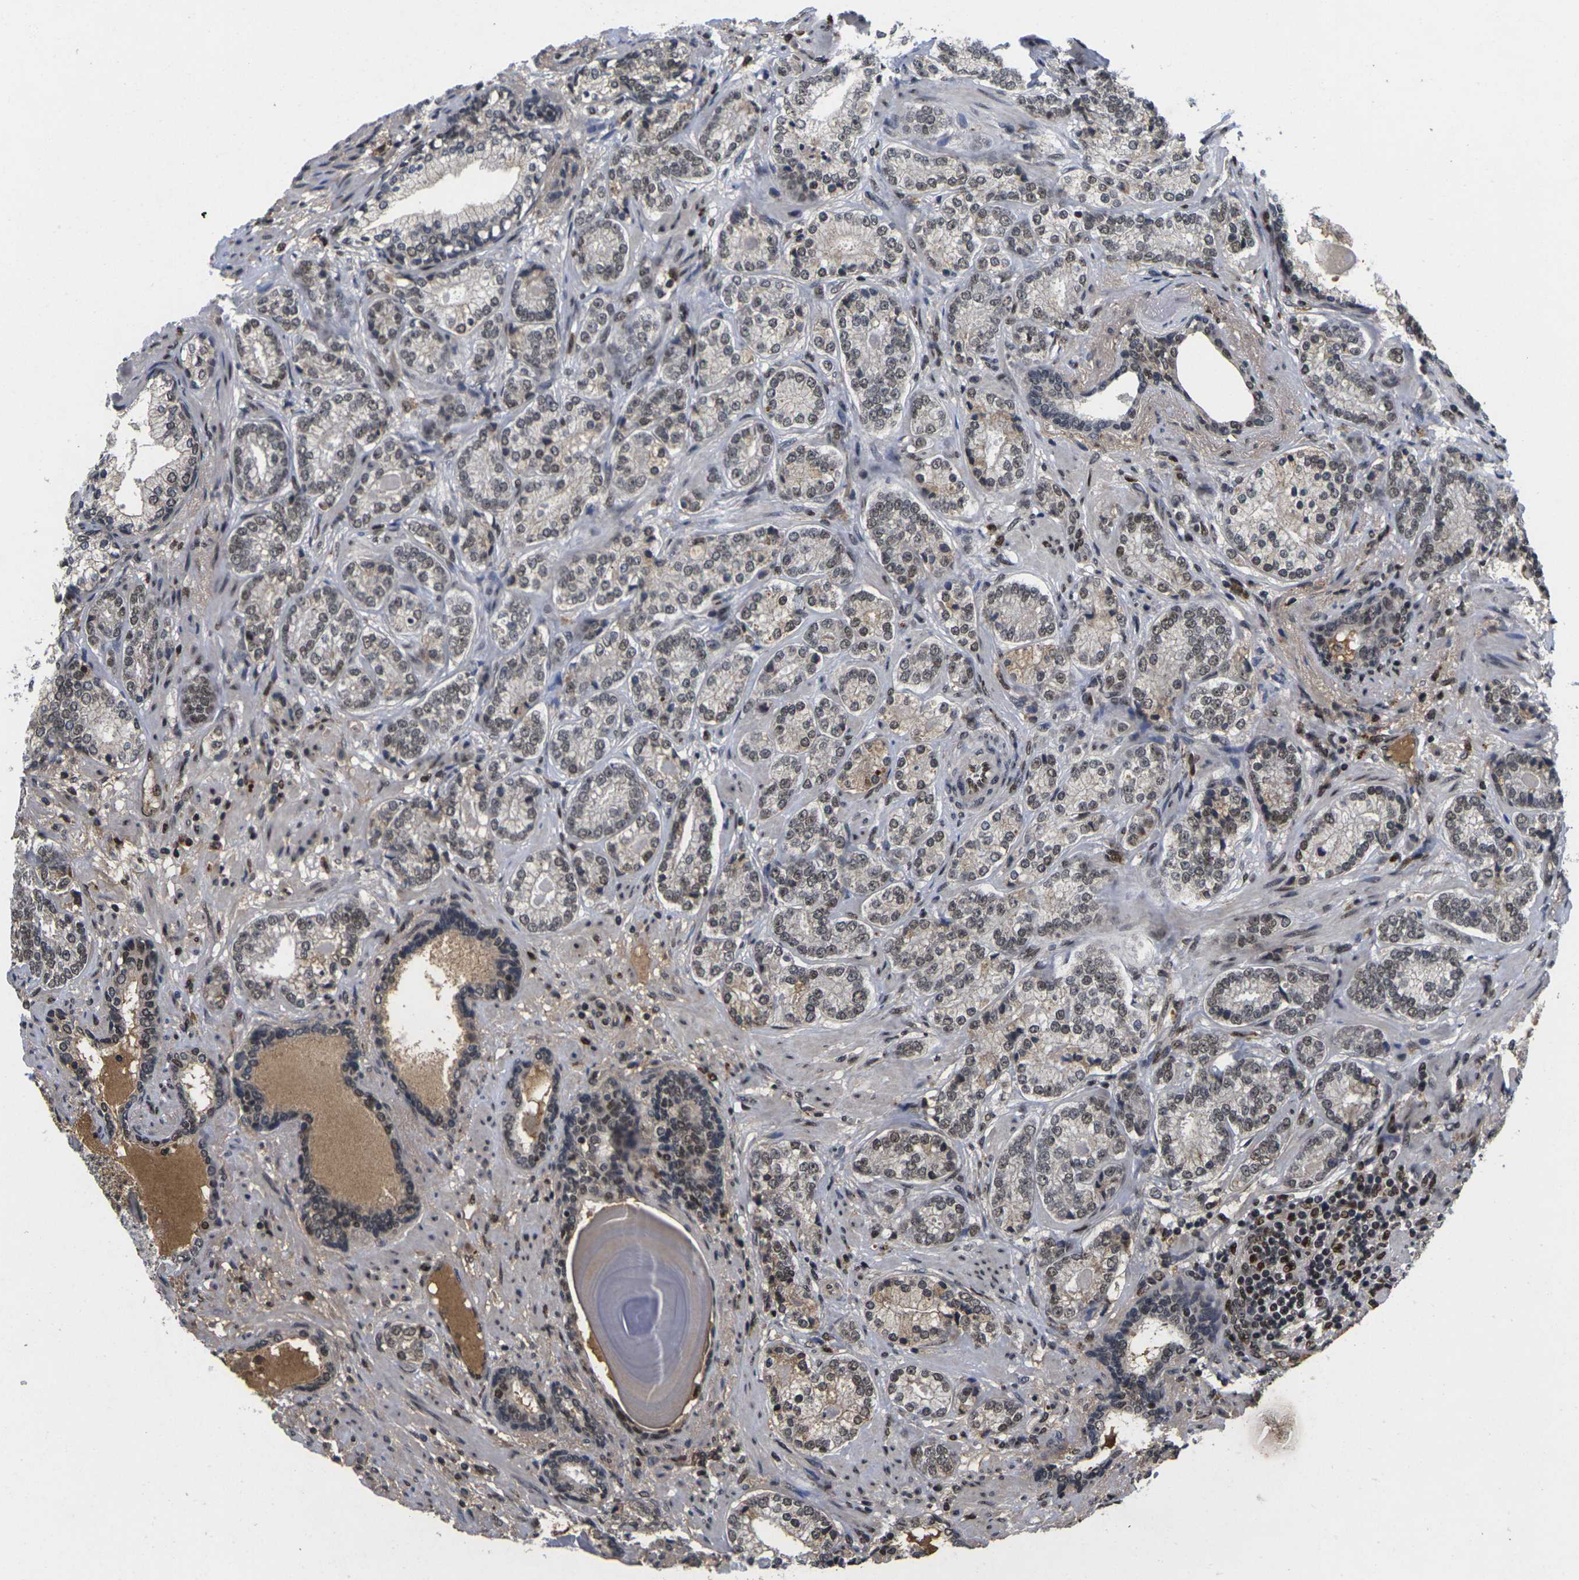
{"staining": {"intensity": "weak", "quantity": ">75%", "location": "nuclear"}, "tissue": "prostate cancer", "cell_type": "Tumor cells", "image_type": "cancer", "snomed": [{"axis": "morphology", "description": "Adenocarcinoma, High grade"}, {"axis": "topography", "description": "Prostate"}], "caption": "Human prostate high-grade adenocarcinoma stained for a protein (brown) displays weak nuclear positive positivity in approximately >75% of tumor cells.", "gene": "GTF2E1", "patient": {"sex": "male", "age": 61}}